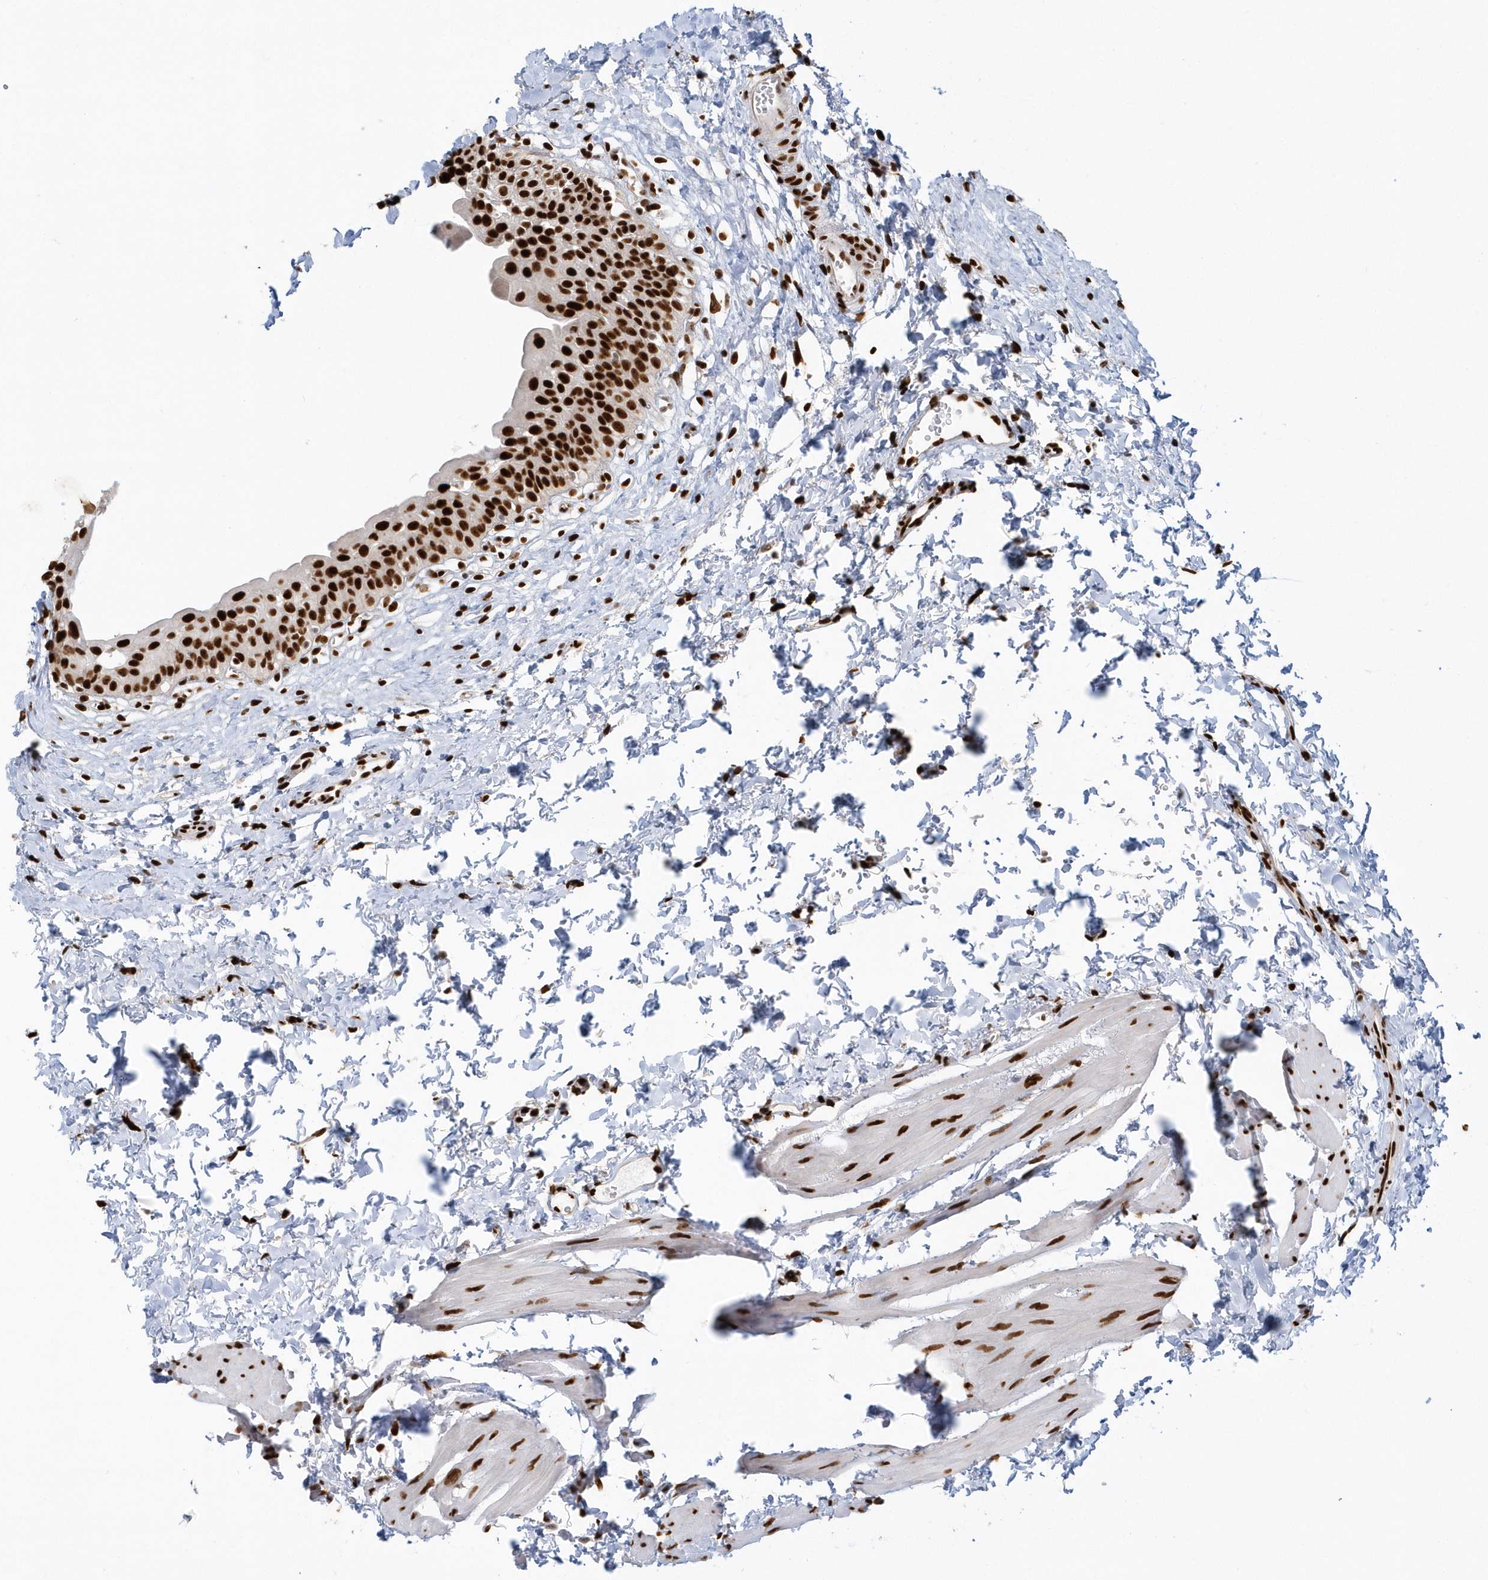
{"staining": {"intensity": "strong", "quantity": ">75%", "location": "nuclear"}, "tissue": "urinary bladder", "cell_type": "Urothelial cells", "image_type": "normal", "snomed": [{"axis": "morphology", "description": "Normal tissue, NOS"}, {"axis": "topography", "description": "Urinary bladder"}], "caption": "Immunohistochemical staining of normal human urinary bladder reveals strong nuclear protein expression in approximately >75% of urothelial cells.", "gene": "SUMO2", "patient": {"sex": "male", "age": 51}}